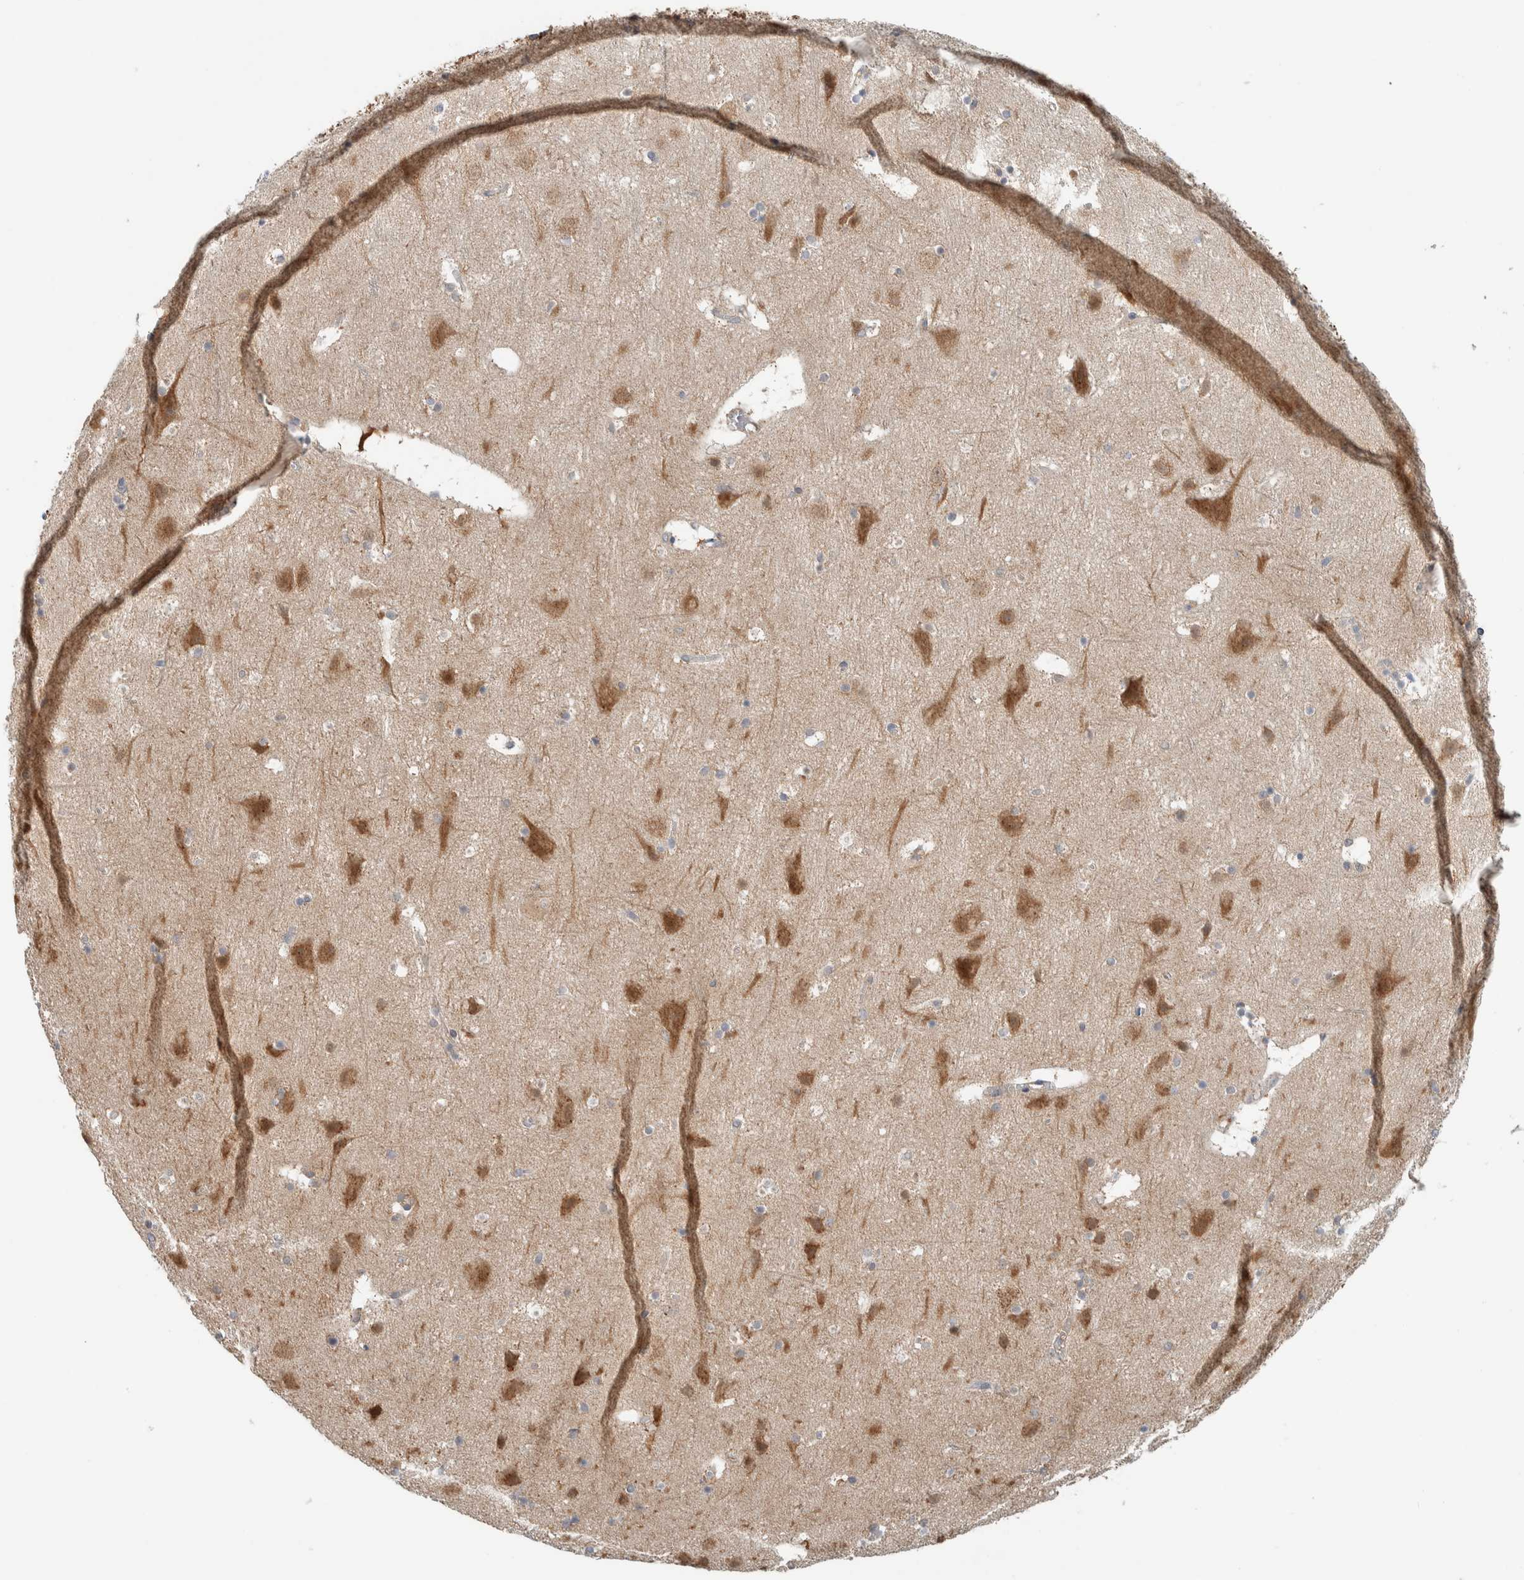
{"staining": {"intensity": "weak", "quantity": ">75%", "location": "cytoplasmic/membranous"}, "tissue": "cerebral cortex", "cell_type": "Endothelial cells", "image_type": "normal", "snomed": [{"axis": "morphology", "description": "Normal tissue, NOS"}, {"axis": "topography", "description": "Cerebral cortex"}], "caption": "DAB immunohistochemical staining of benign human cerebral cortex displays weak cytoplasmic/membranous protein staining in about >75% of endothelial cells.", "gene": "RERE", "patient": {"sex": "male", "age": 45}}